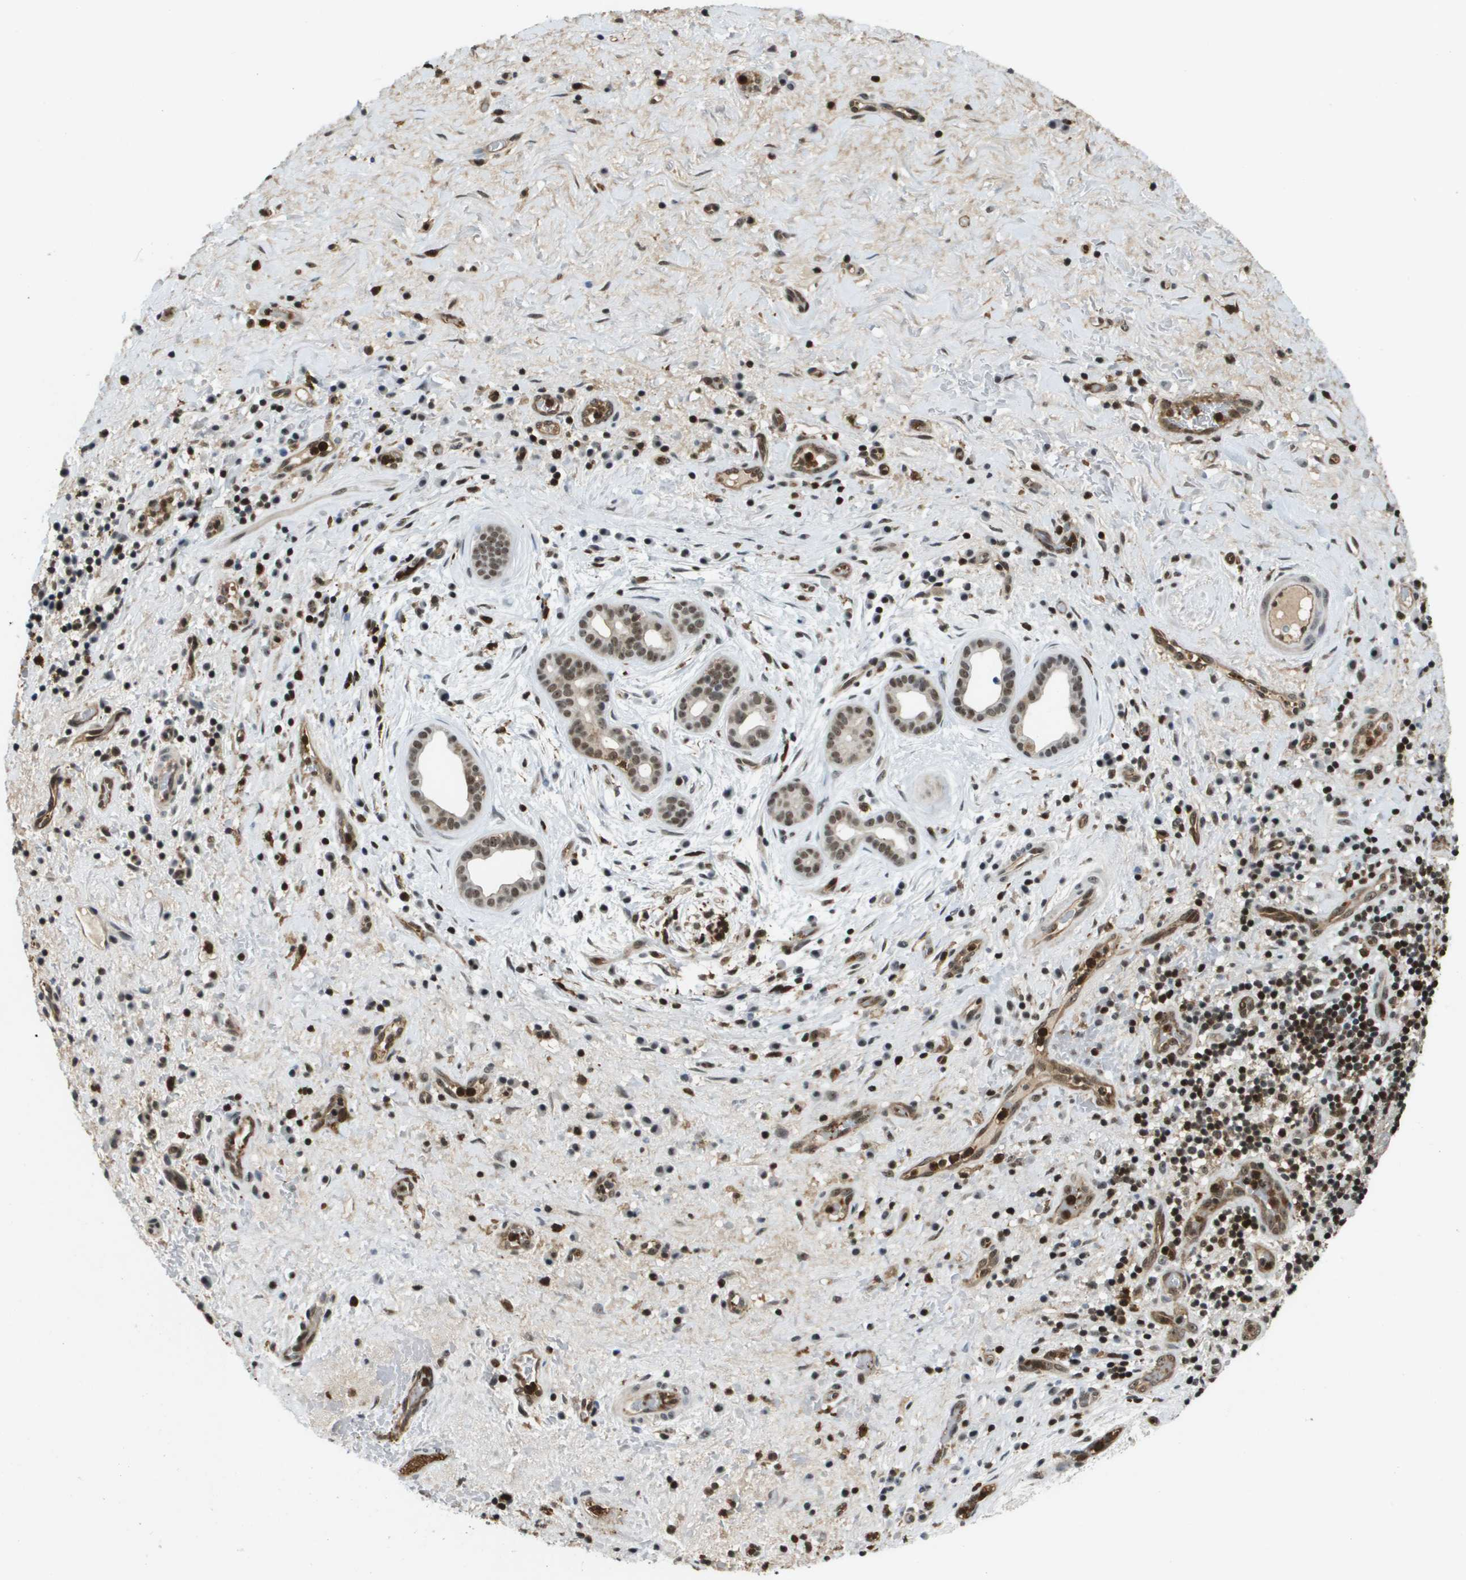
{"staining": {"intensity": "moderate", "quantity": ">75%", "location": "cytoplasmic/membranous,nuclear"}, "tissue": "liver cancer", "cell_type": "Tumor cells", "image_type": "cancer", "snomed": [{"axis": "morphology", "description": "Cholangiocarcinoma"}, {"axis": "topography", "description": "Liver"}], "caption": "Immunohistochemical staining of liver cholangiocarcinoma displays moderate cytoplasmic/membranous and nuclear protein expression in about >75% of tumor cells.", "gene": "EP400", "patient": {"sex": "female", "age": 38}}